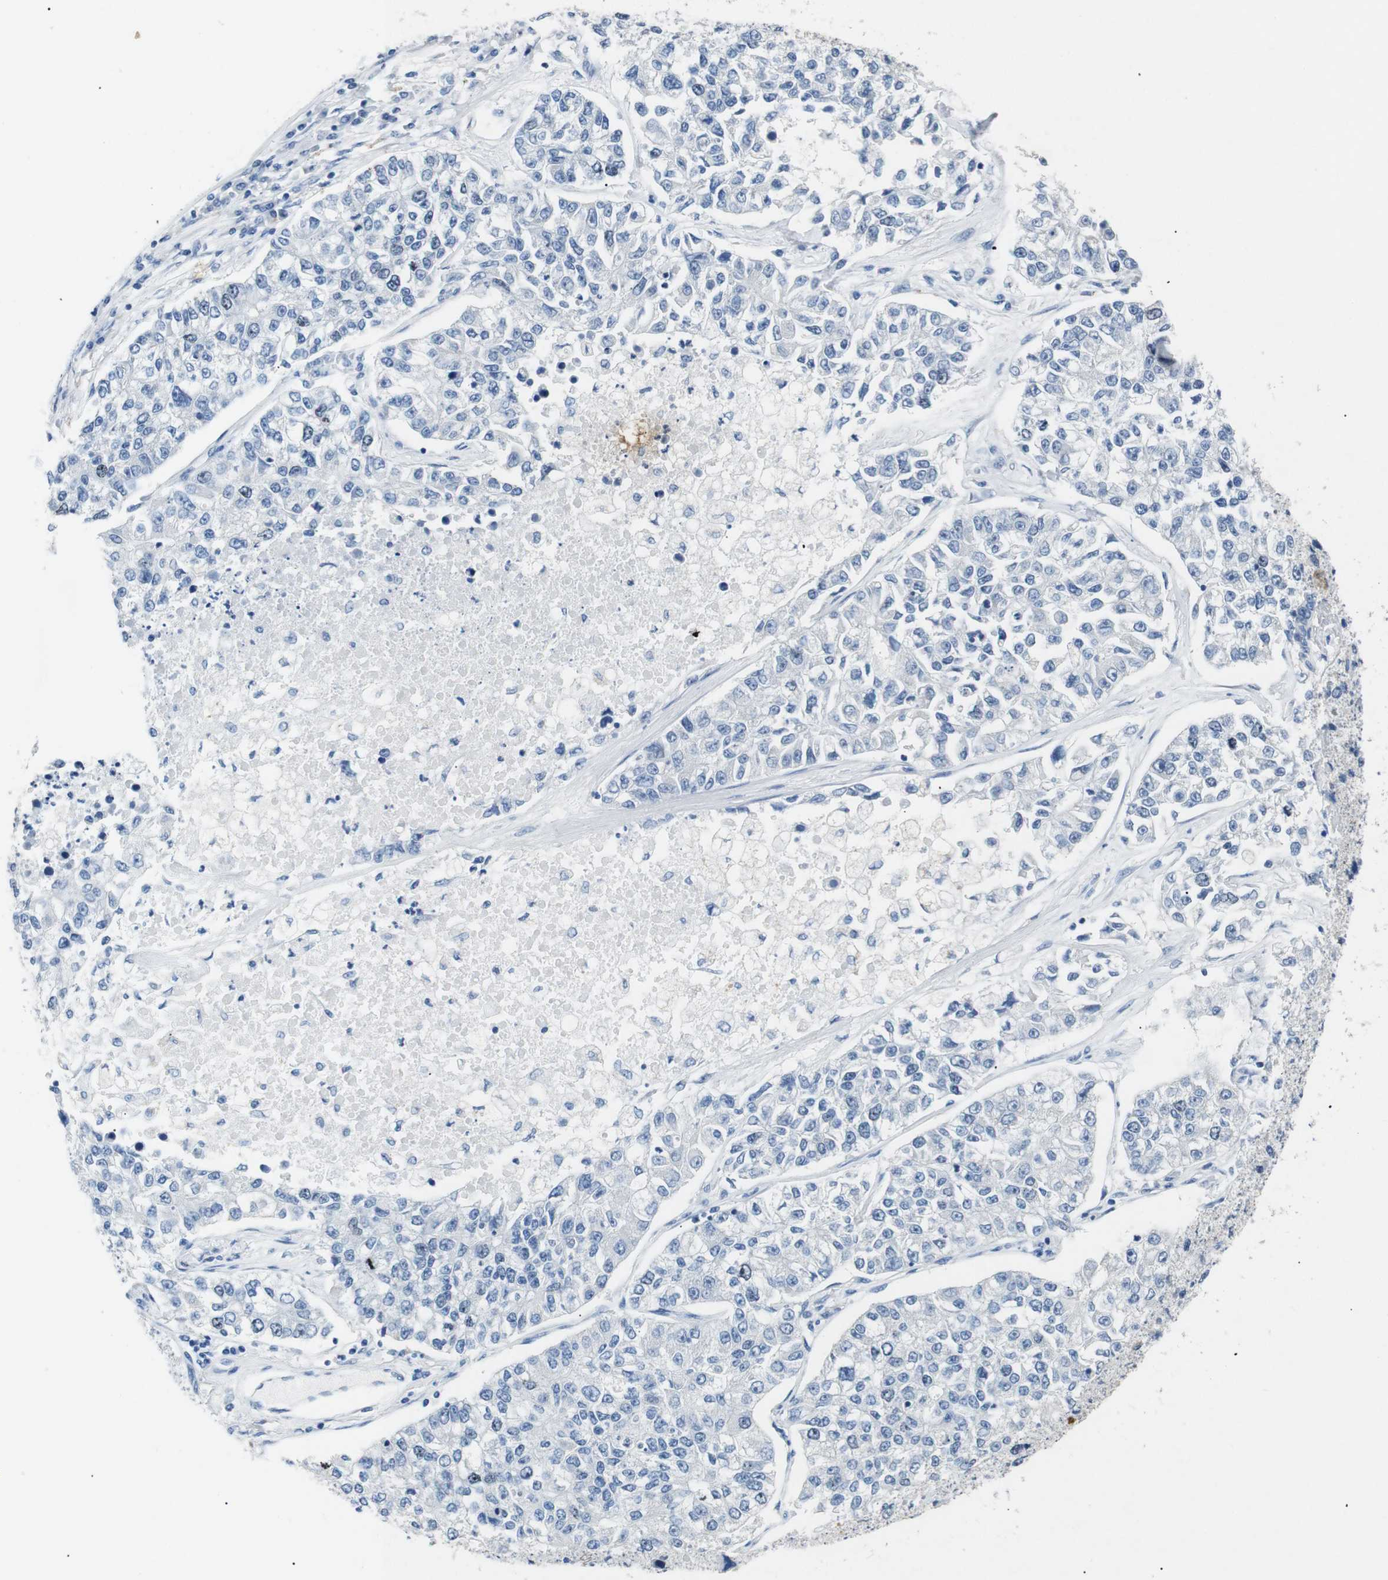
{"staining": {"intensity": "weak", "quantity": "<25%", "location": "nuclear"}, "tissue": "lung cancer", "cell_type": "Tumor cells", "image_type": "cancer", "snomed": [{"axis": "morphology", "description": "Adenocarcinoma, NOS"}, {"axis": "topography", "description": "Lung"}], "caption": "A micrograph of lung cancer (adenocarcinoma) stained for a protein demonstrates no brown staining in tumor cells.", "gene": "INCENP", "patient": {"sex": "male", "age": 49}}